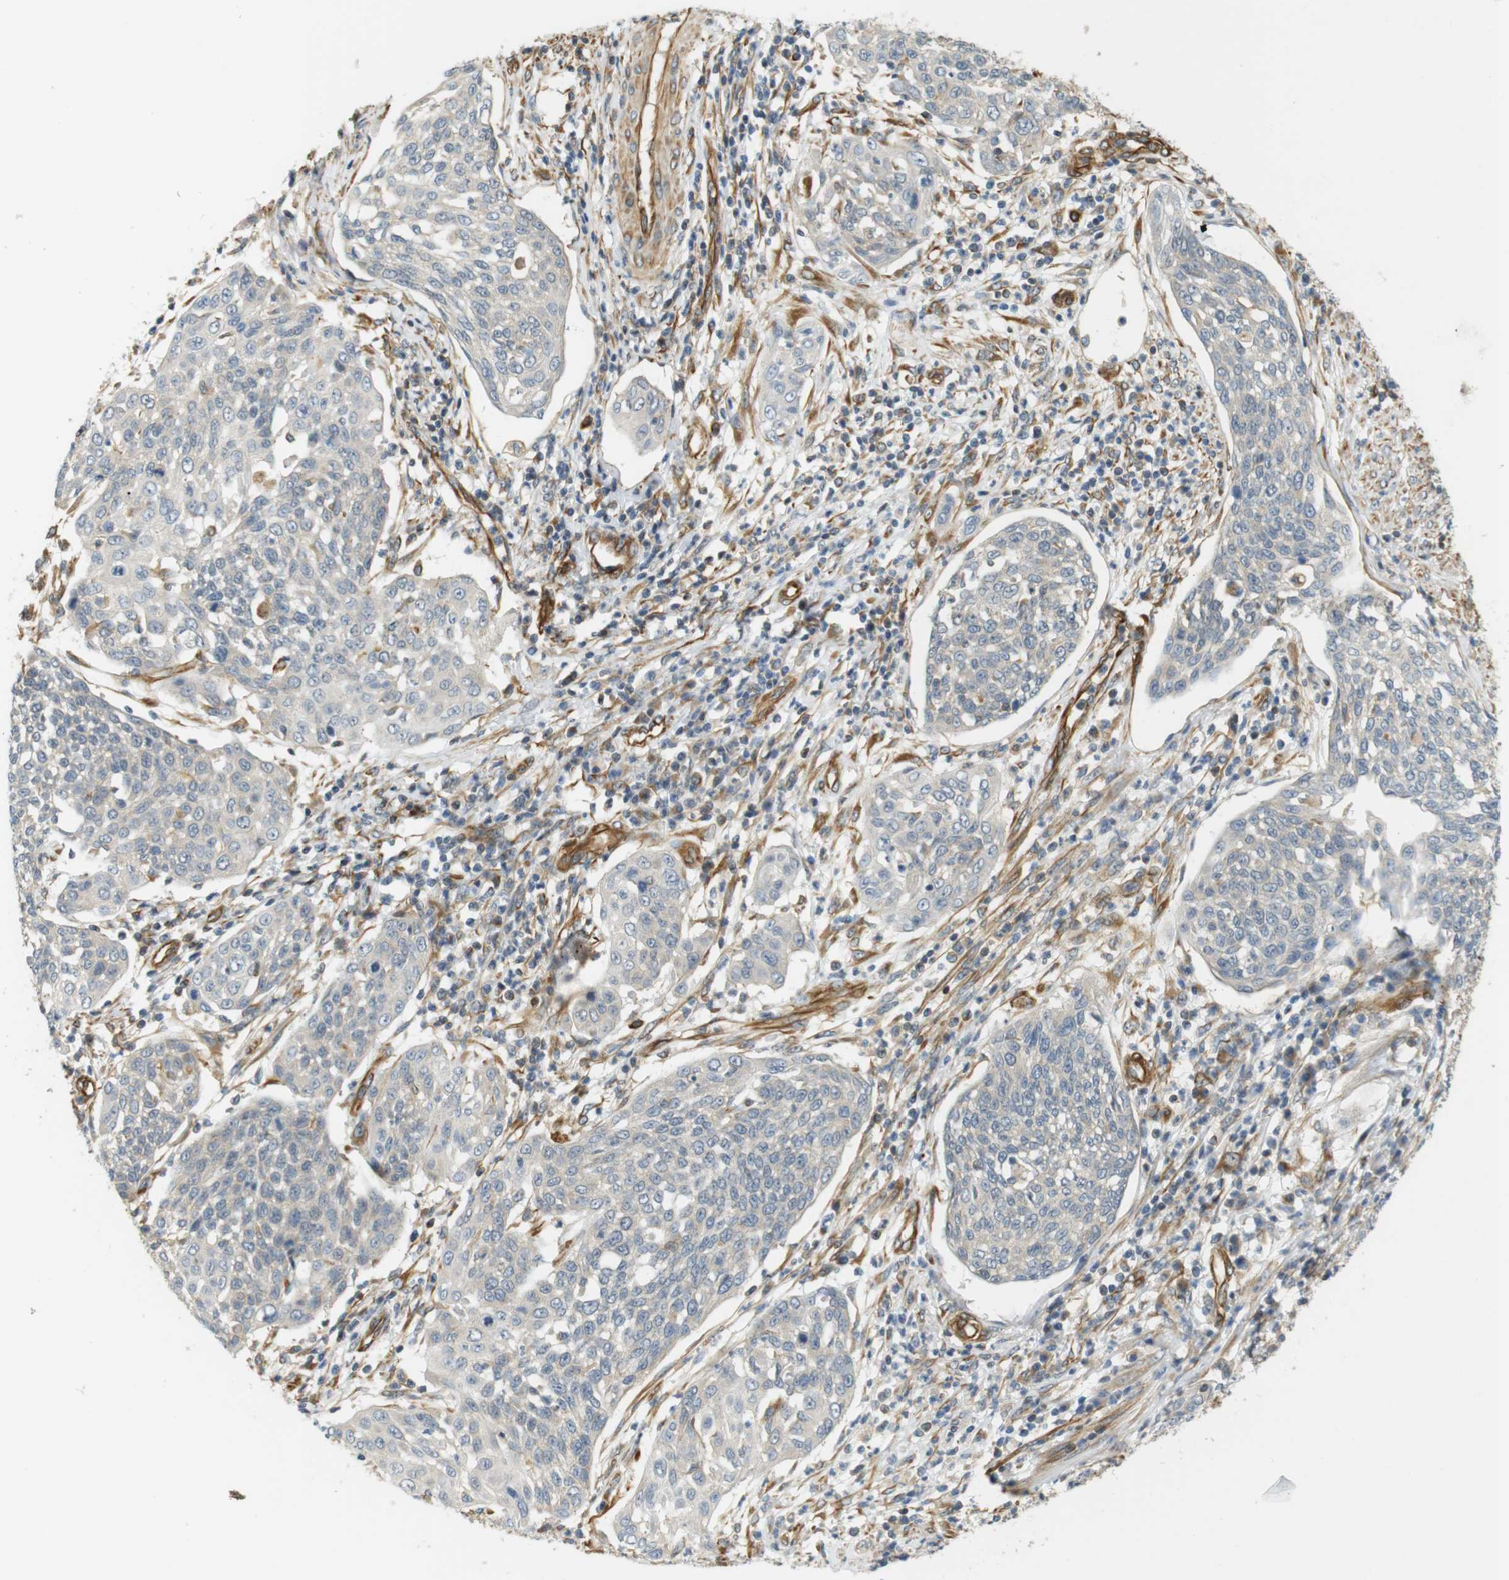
{"staining": {"intensity": "negative", "quantity": "none", "location": "none"}, "tissue": "cervical cancer", "cell_type": "Tumor cells", "image_type": "cancer", "snomed": [{"axis": "morphology", "description": "Squamous cell carcinoma, NOS"}, {"axis": "topography", "description": "Cervix"}], "caption": "IHC micrograph of squamous cell carcinoma (cervical) stained for a protein (brown), which exhibits no positivity in tumor cells. The staining was performed using DAB to visualize the protein expression in brown, while the nuclei were stained in blue with hematoxylin (Magnification: 20x).", "gene": "CYTH3", "patient": {"sex": "female", "age": 34}}